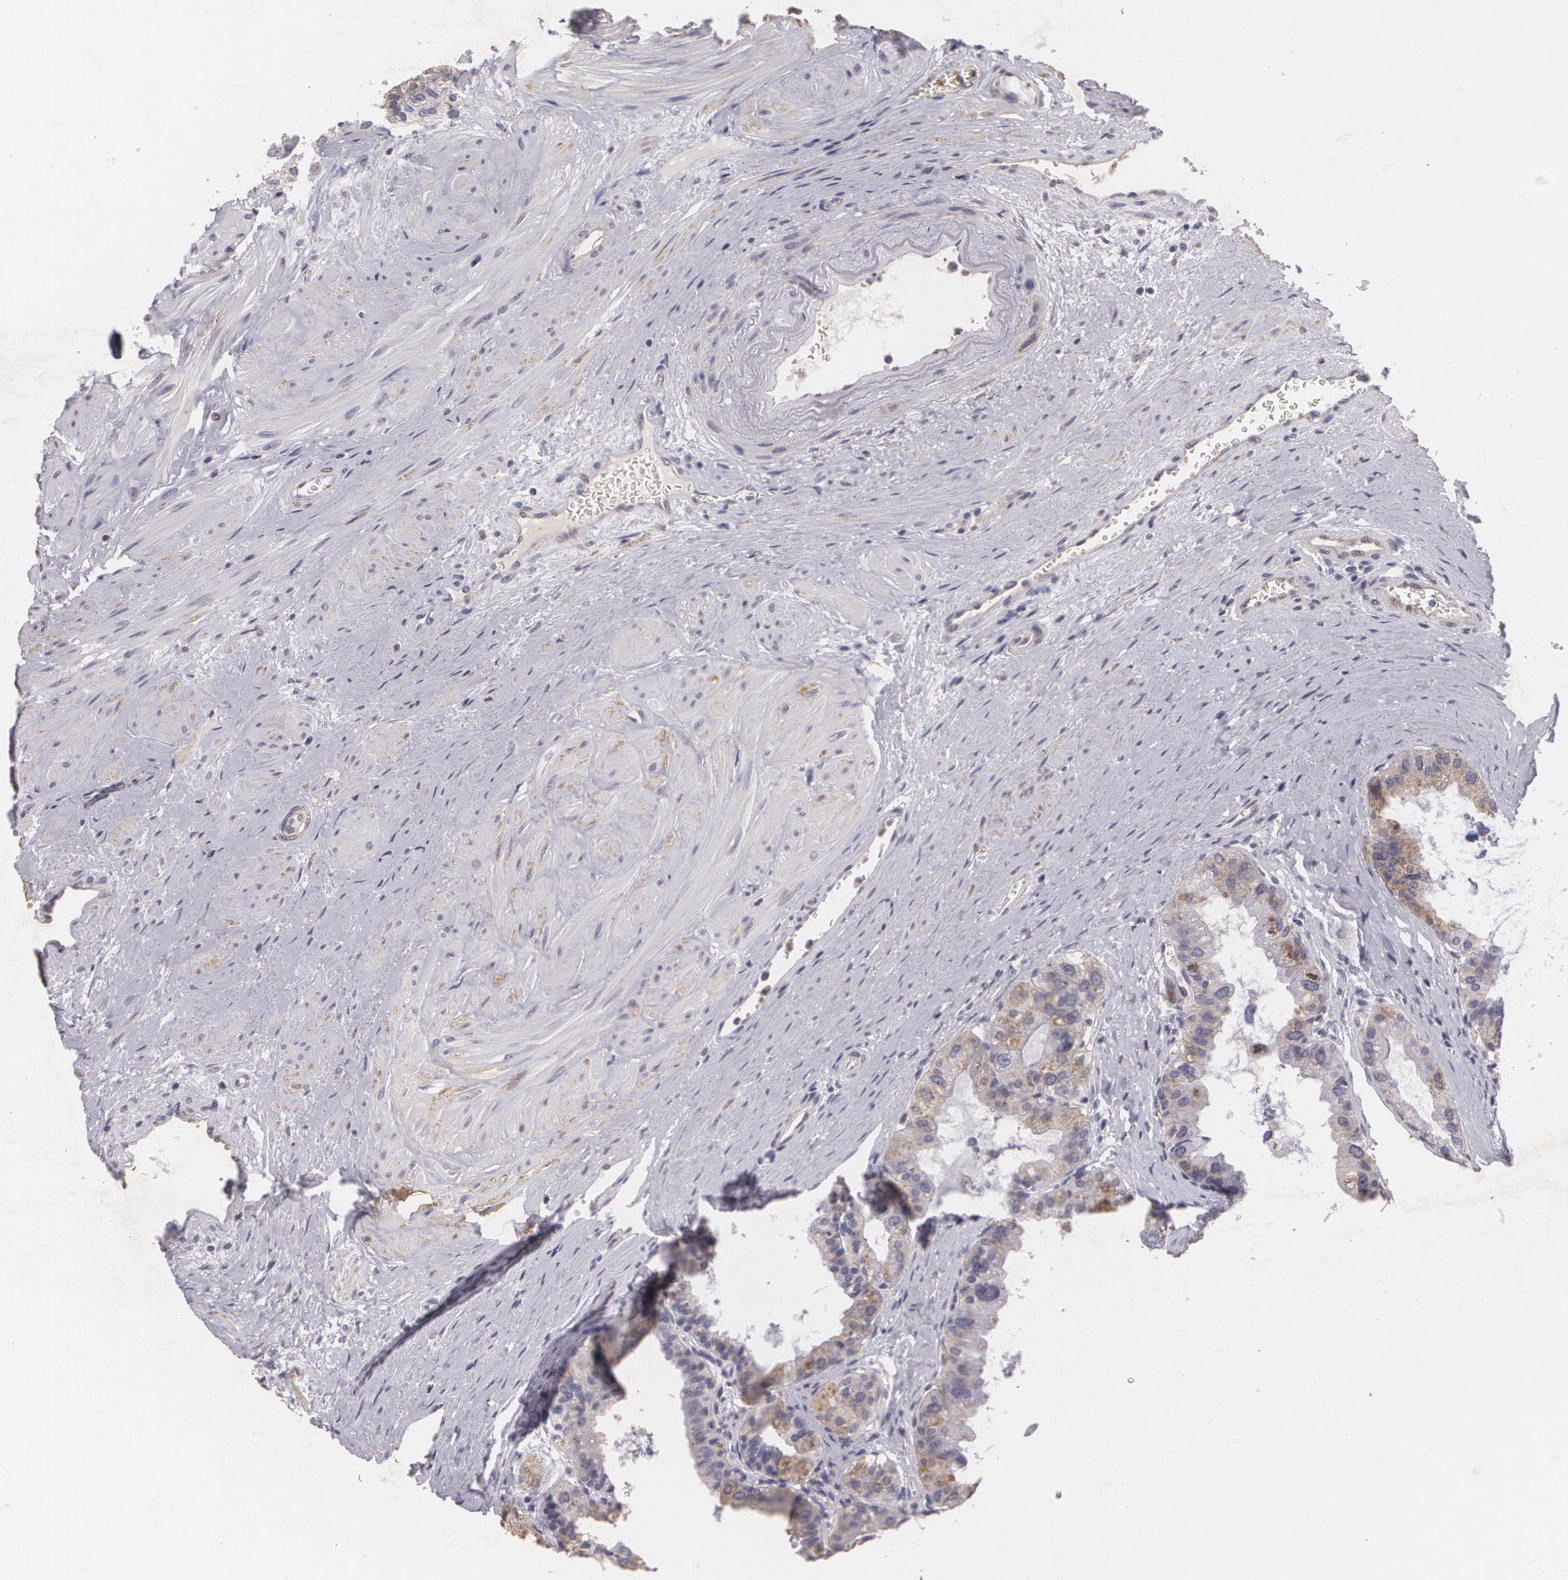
{"staining": {"intensity": "weak", "quantity": "25%-75%", "location": "cytoplasmic/membranous"}, "tissue": "prostate", "cell_type": "Glandular cells", "image_type": "normal", "snomed": [{"axis": "morphology", "description": "Normal tissue, NOS"}, {"axis": "topography", "description": "Prostate"}], "caption": "The photomicrograph displays staining of unremarkable prostate, revealing weak cytoplasmic/membranous protein expression (brown color) within glandular cells. The staining was performed using DAB (3,3'-diaminobenzidine) to visualize the protein expression in brown, while the nuclei were stained in blue with hematoxylin (Magnification: 20x).", "gene": "KCNA4", "patient": {"sex": "male", "age": 60}}